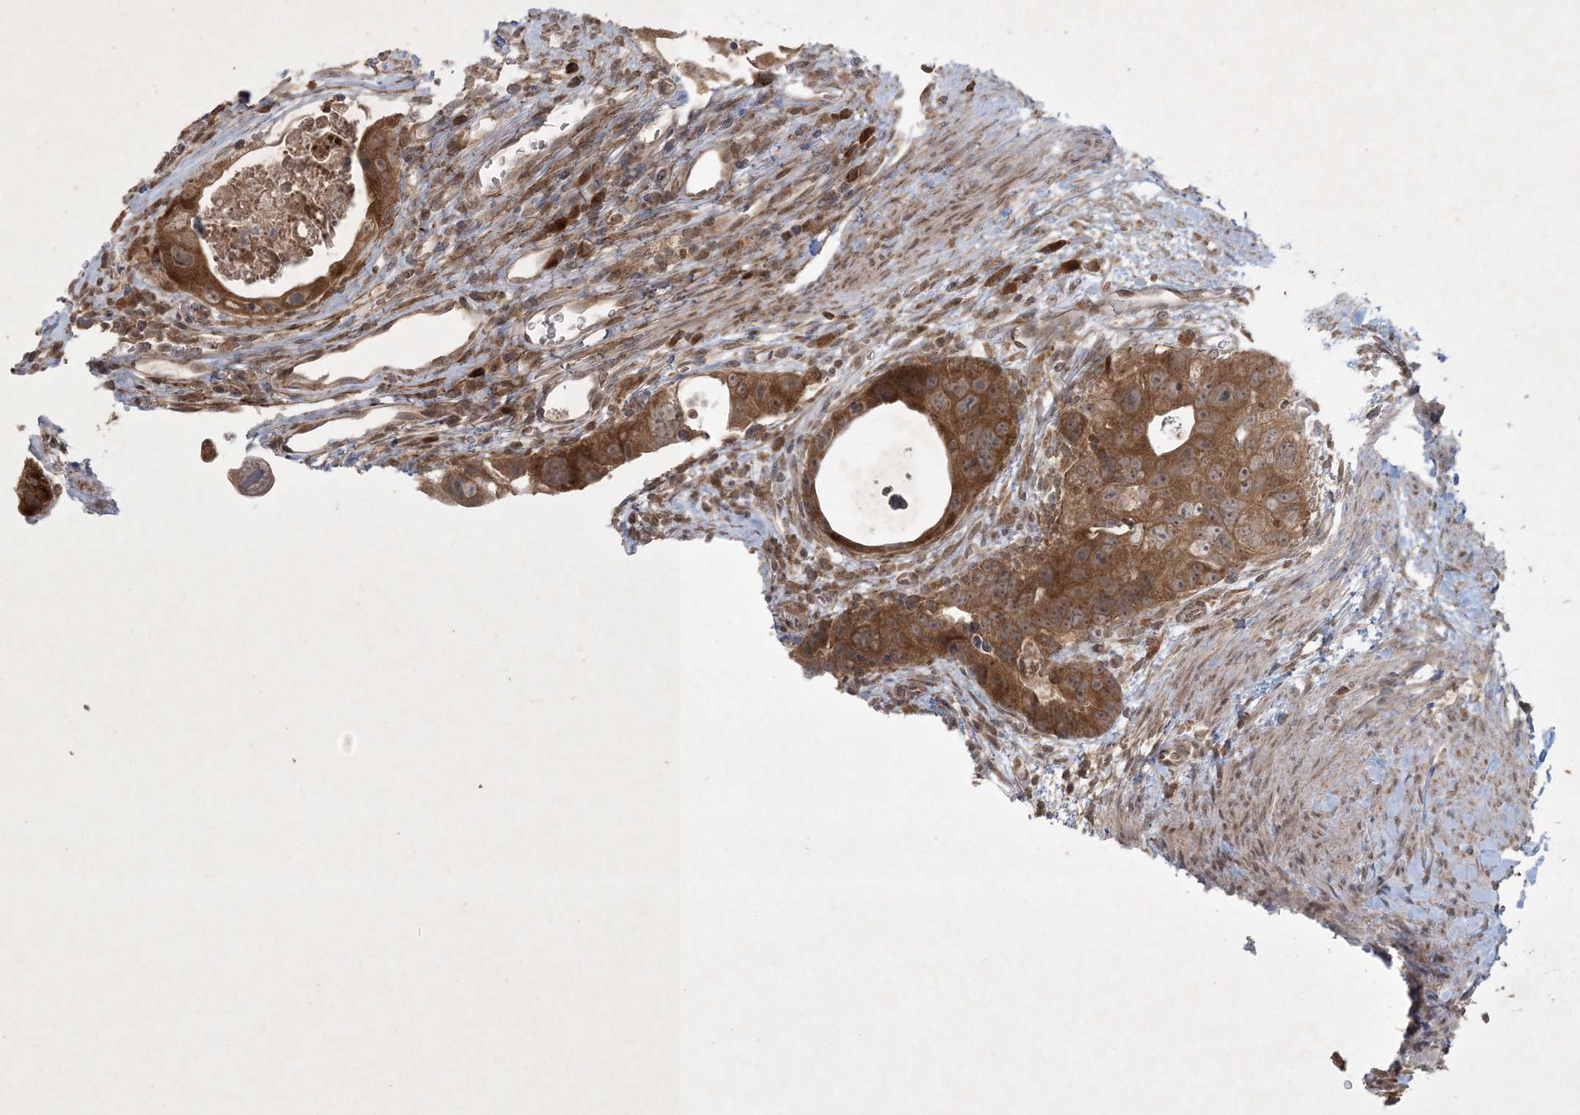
{"staining": {"intensity": "strong", "quantity": ">75%", "location": "cytoplasmic/membranous,nuclear"}, "tissue": "colorectal cancer", "cell_type": "Tumor cells", "image_type": "cancer", "snomed": [{"axis": "morphology", "description": "Adenocarcinoma, NOS"}, {"axis": "topography", "description": "Rectum"}], "caption": "Immunohistochemistry image of colorectal adenocarcinoma stained for a protein (brown), which shows high levels of strong cytoplasmic/membranous and nuclear positivity in approximately >75% of tumor cells.", "gene": "NRBP2", "patient": {"sex": "male", "age": 59}}